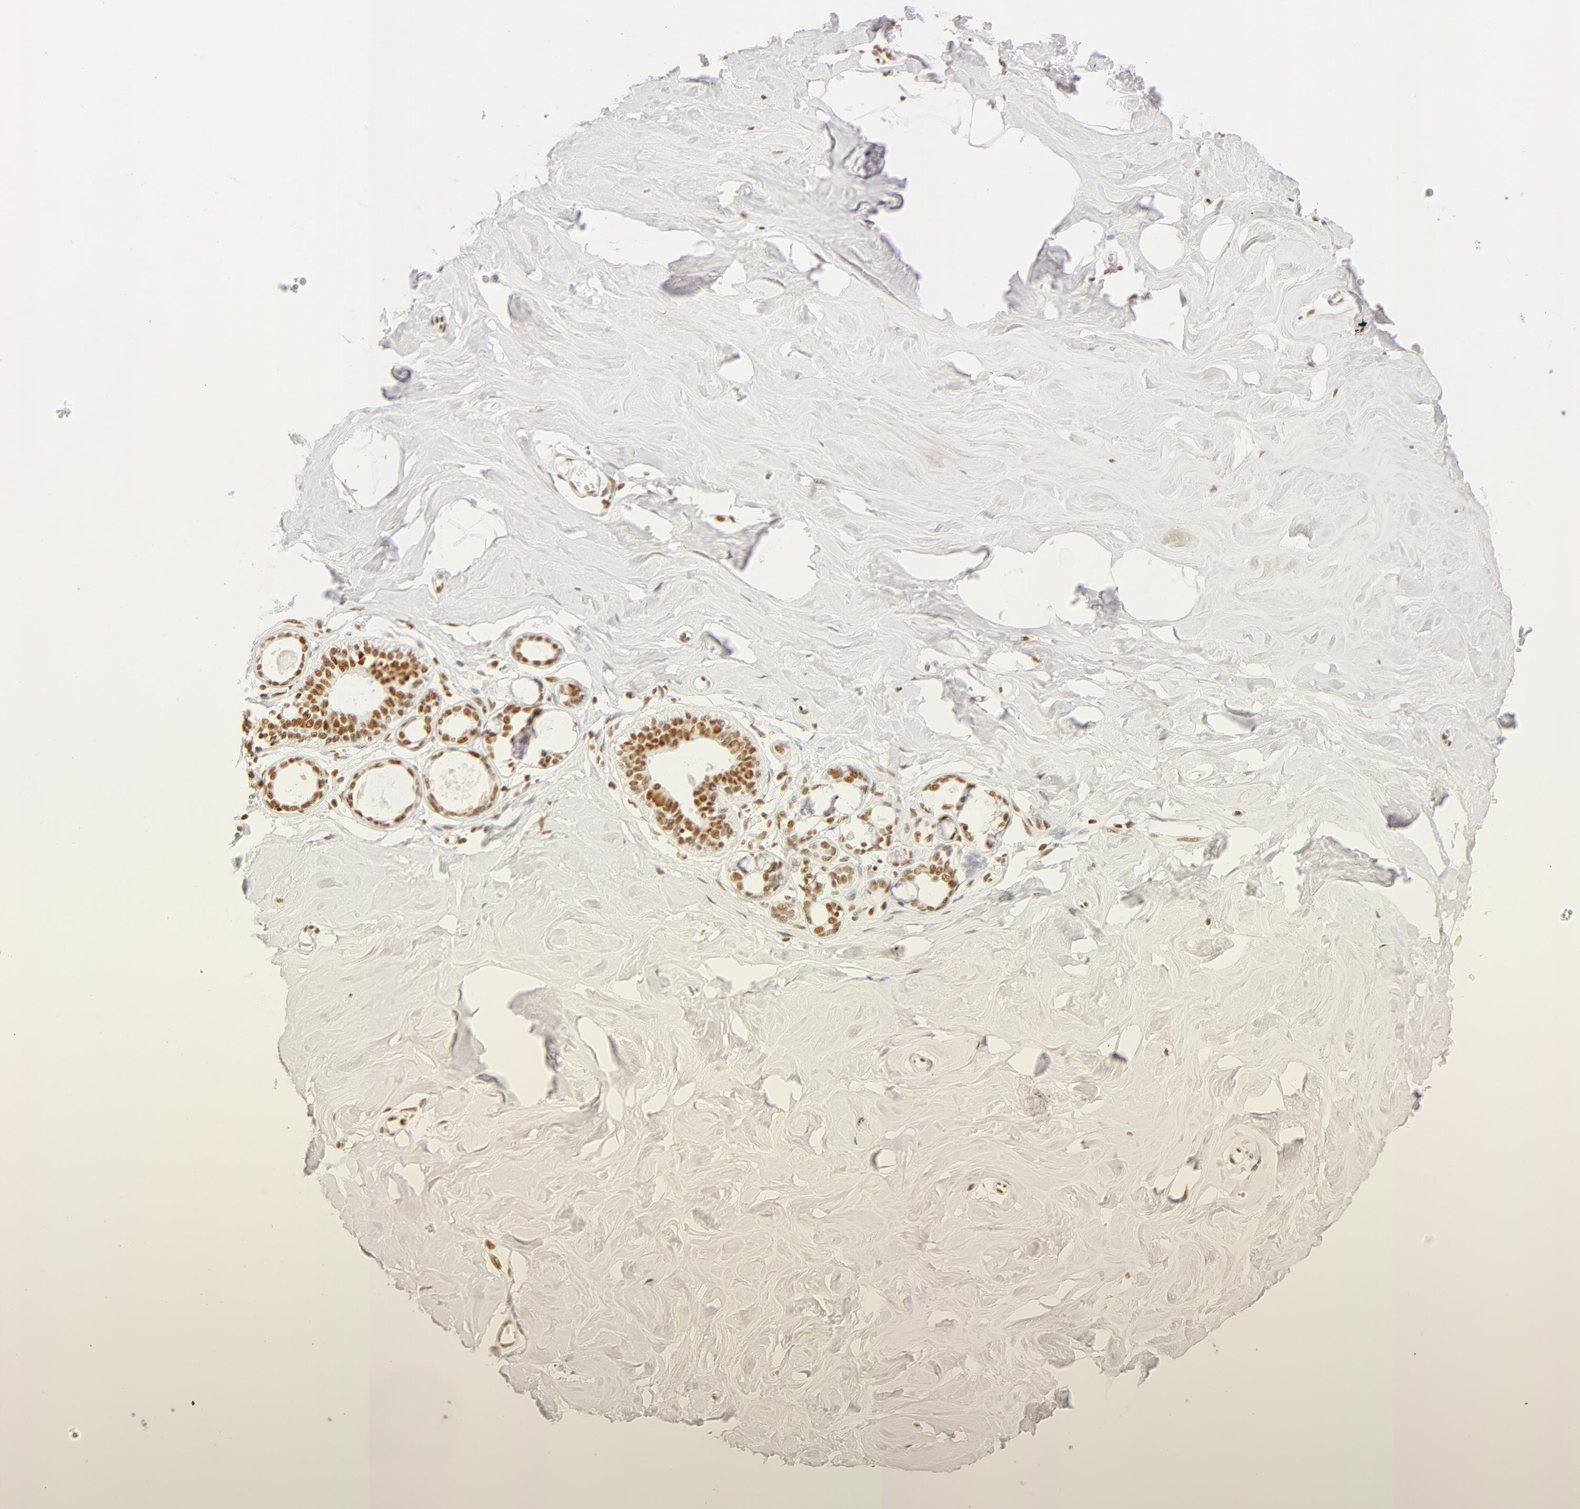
{"staining": {"intensity": "moderate", "quantity": ">75%", "location": "nuclear"}, "tissue": "breast", "cell_type": "Adipocytes", "image_type": "normal", "snomed": [{"axis": "morphology", "description": "Normal tissue, NOS"}, {"axis": "topography", "description": "Breast"}], "caption": "Immunohistochemical staining of benign human breast demonstrates moderate nuclear protein staining in approximately >75% of adipocytes.", "gene": "RBM39", "patient": {"sex": "female", "age": 54}}